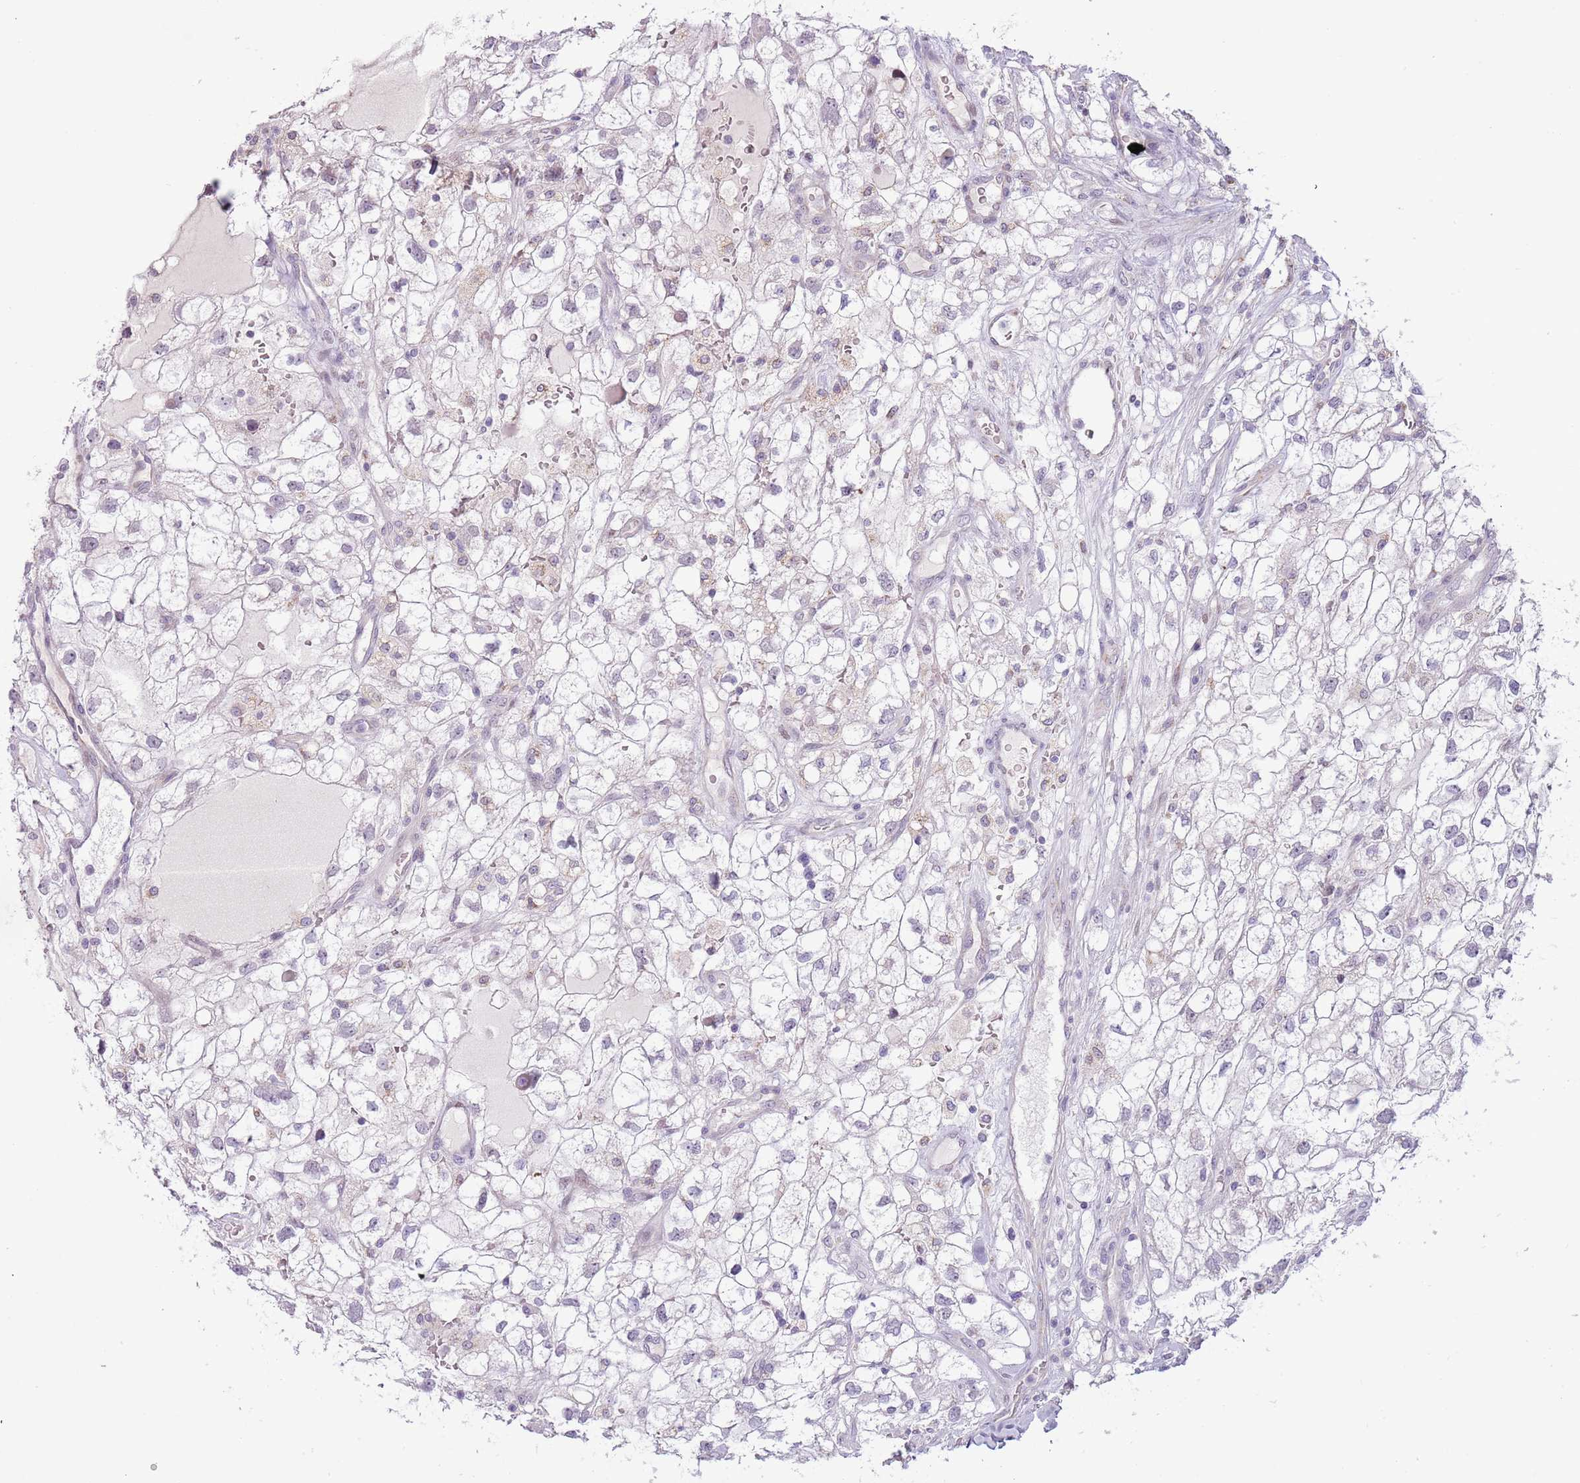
{"staining": {"intensity": "negative", "quantity": "none", "location": "none"}, "tissue": "renal cancer", "cell_type": "Tumor cells", "image_type": "cancer", "snomed": [{"axis": "morphology", "description": "Adenocarcinoma, NOS"}, {"axis": "topography", "description": "Kidney"}], "caption": "Immunohistochemistry image of neoplastic tissue: human renal adenocarcinoma stained with DAB (3,3'-diaminobenzidine) shows no significant protein expression in tumor cells.", "gene": "MLLT11", "patient": {"sex": "male", "age": 59}}